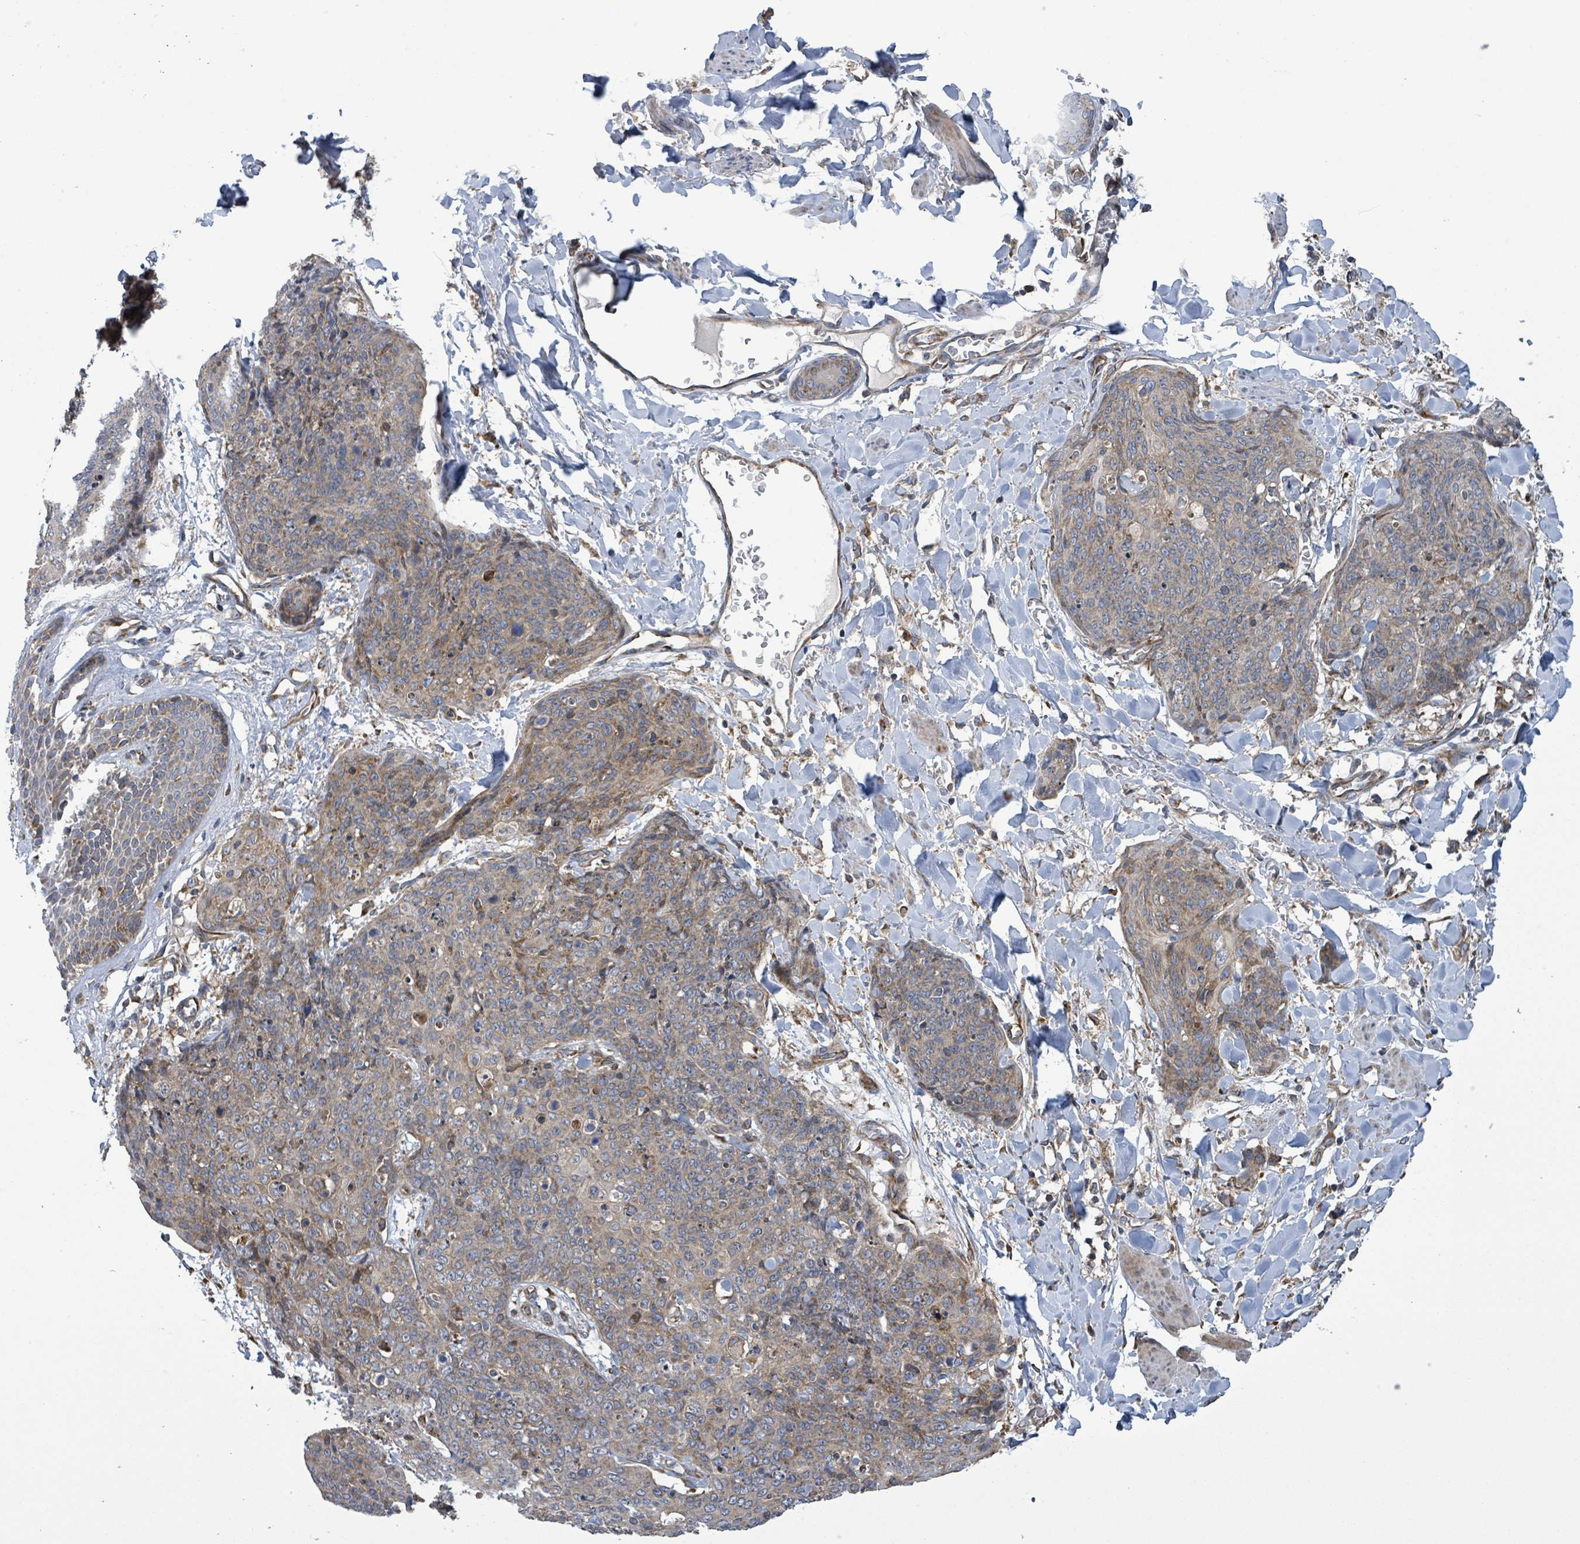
{"staining": {"intensity": "weak", "quantity": "25%-75%", "location": "cytoplasmic/membranous"}, "tissue": "skin cancer", "cell_type": "Tumor cells", "image_type": "cancer", "snomed": [{"axis": "morphology", "description": "Squamous cell carcinoma, NOS"}, {"axis": "topography", "description": "Skin"}, {"axis": "topography", "description": "Vulva"}], "caption": "DAB (3,3'-diaminobenzidine) immunohistochemical staining of squamous cell carcinoma (skin) demonstrates weak cytoplasmic/membranous protein staining in approximately 25%-75% of tumor cells. The staining was performed using DAB to visualize the protein expression in brown, while the nuclei were stained in blue with hematoxylin (Magnification: 20x).", "gene": "NOMO1", "patient": {"sex": "female", "age": 85}}